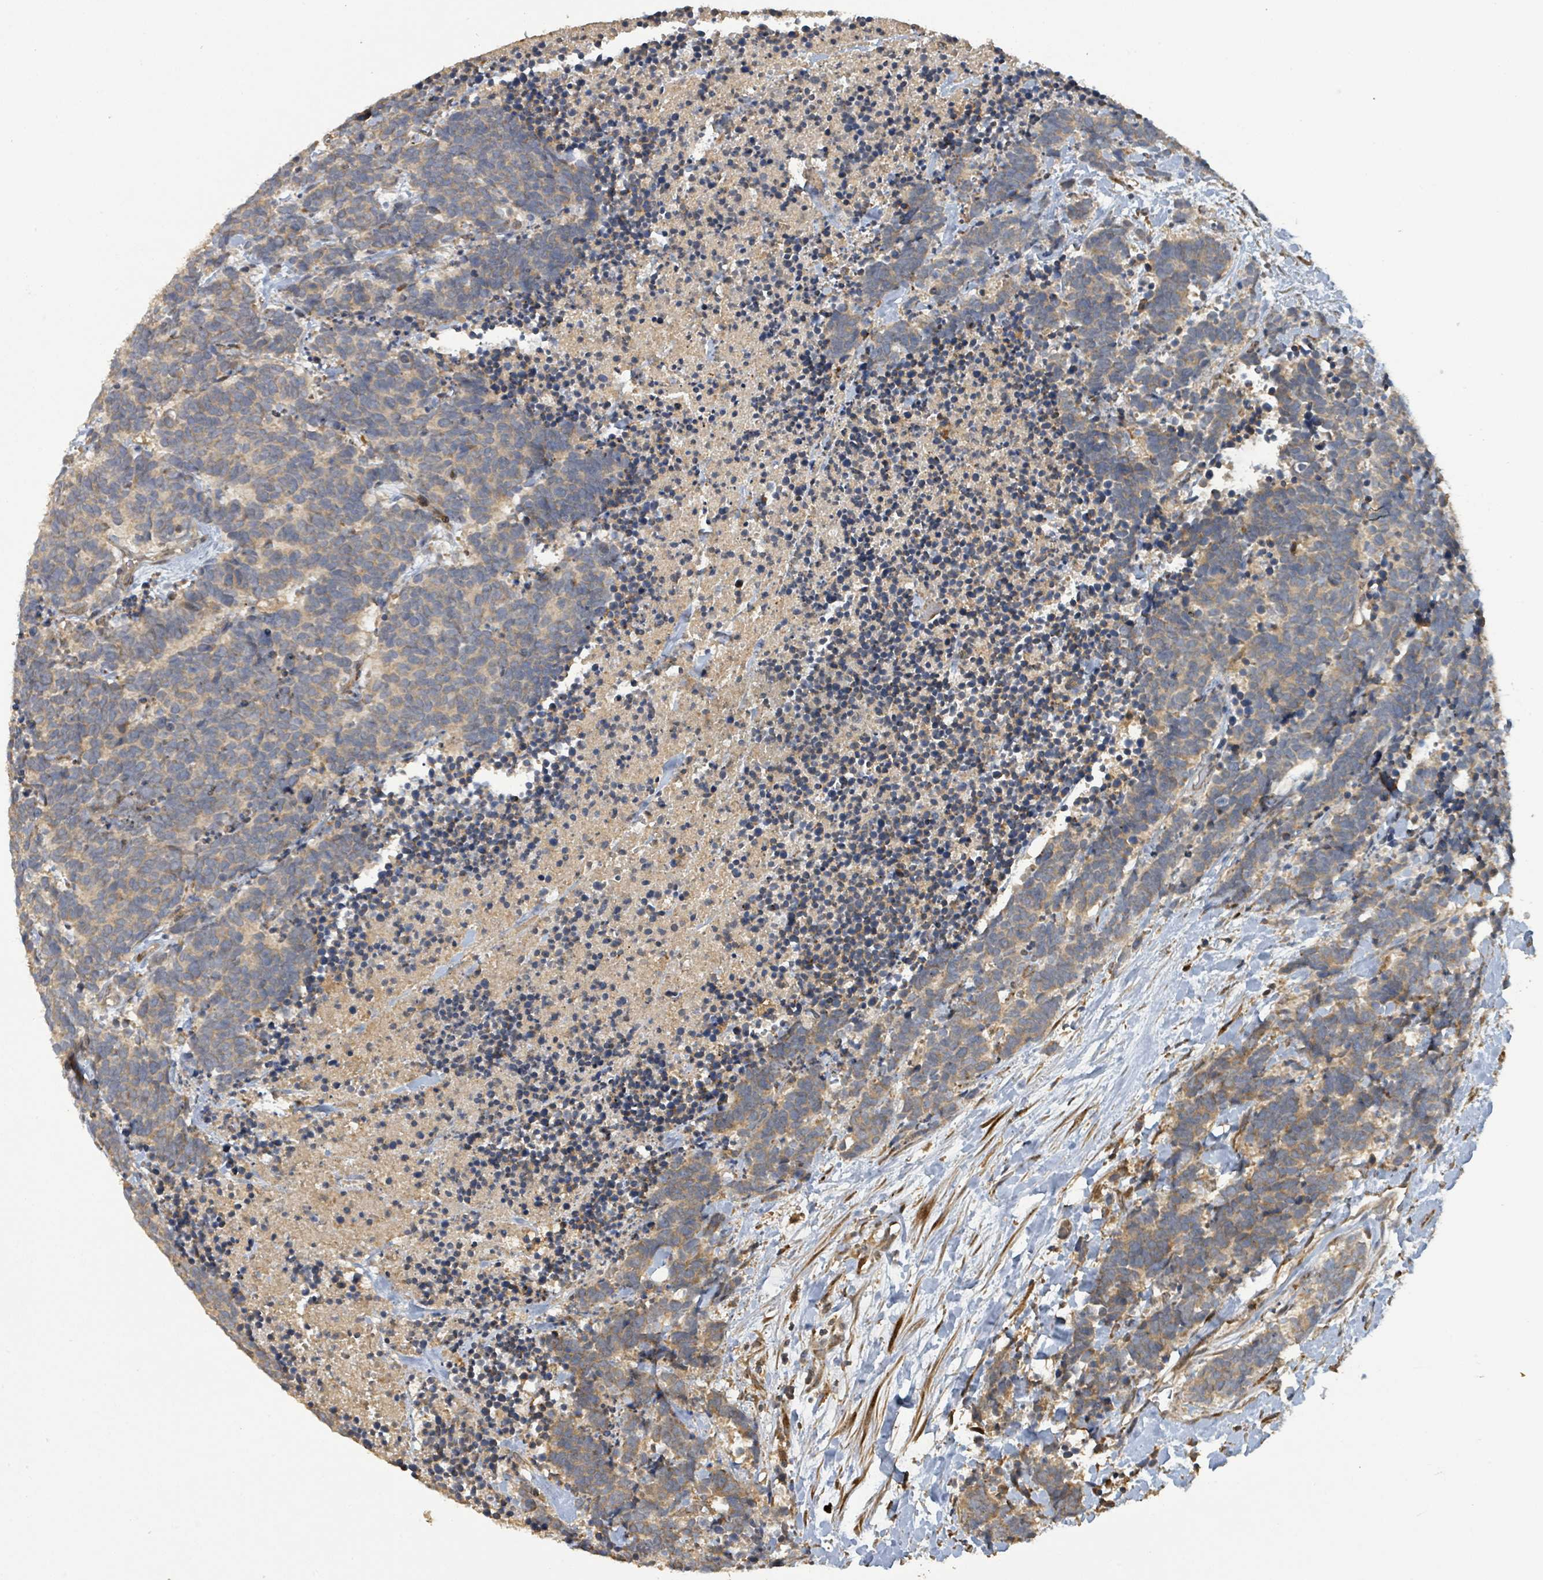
{"staining": {"intensity": "moderate", "quantity": "25%-75%", "location": "cytoplasmic/membranous"}, "tissue": "carcinoid", "cell_type": "Tumor cells", "image_type": "cancer", "snomed": [{"axis": "morphology", "description": "Carcinoma, NOS"}, {"axis": "morphology", "description": "Carcinoid, malignant, NOS"}, {"axis": "topography", "description": "Prostate"}], "caption": "High-power microscopy captured an immunohistochemistry micrograph of carcinoma, revealing moderate cytoplasmic/membranous positivity in approximately 25%-75% of tumor cells.", "gene": "STARD4", "patient": {"sex": "male", "age": 57}}